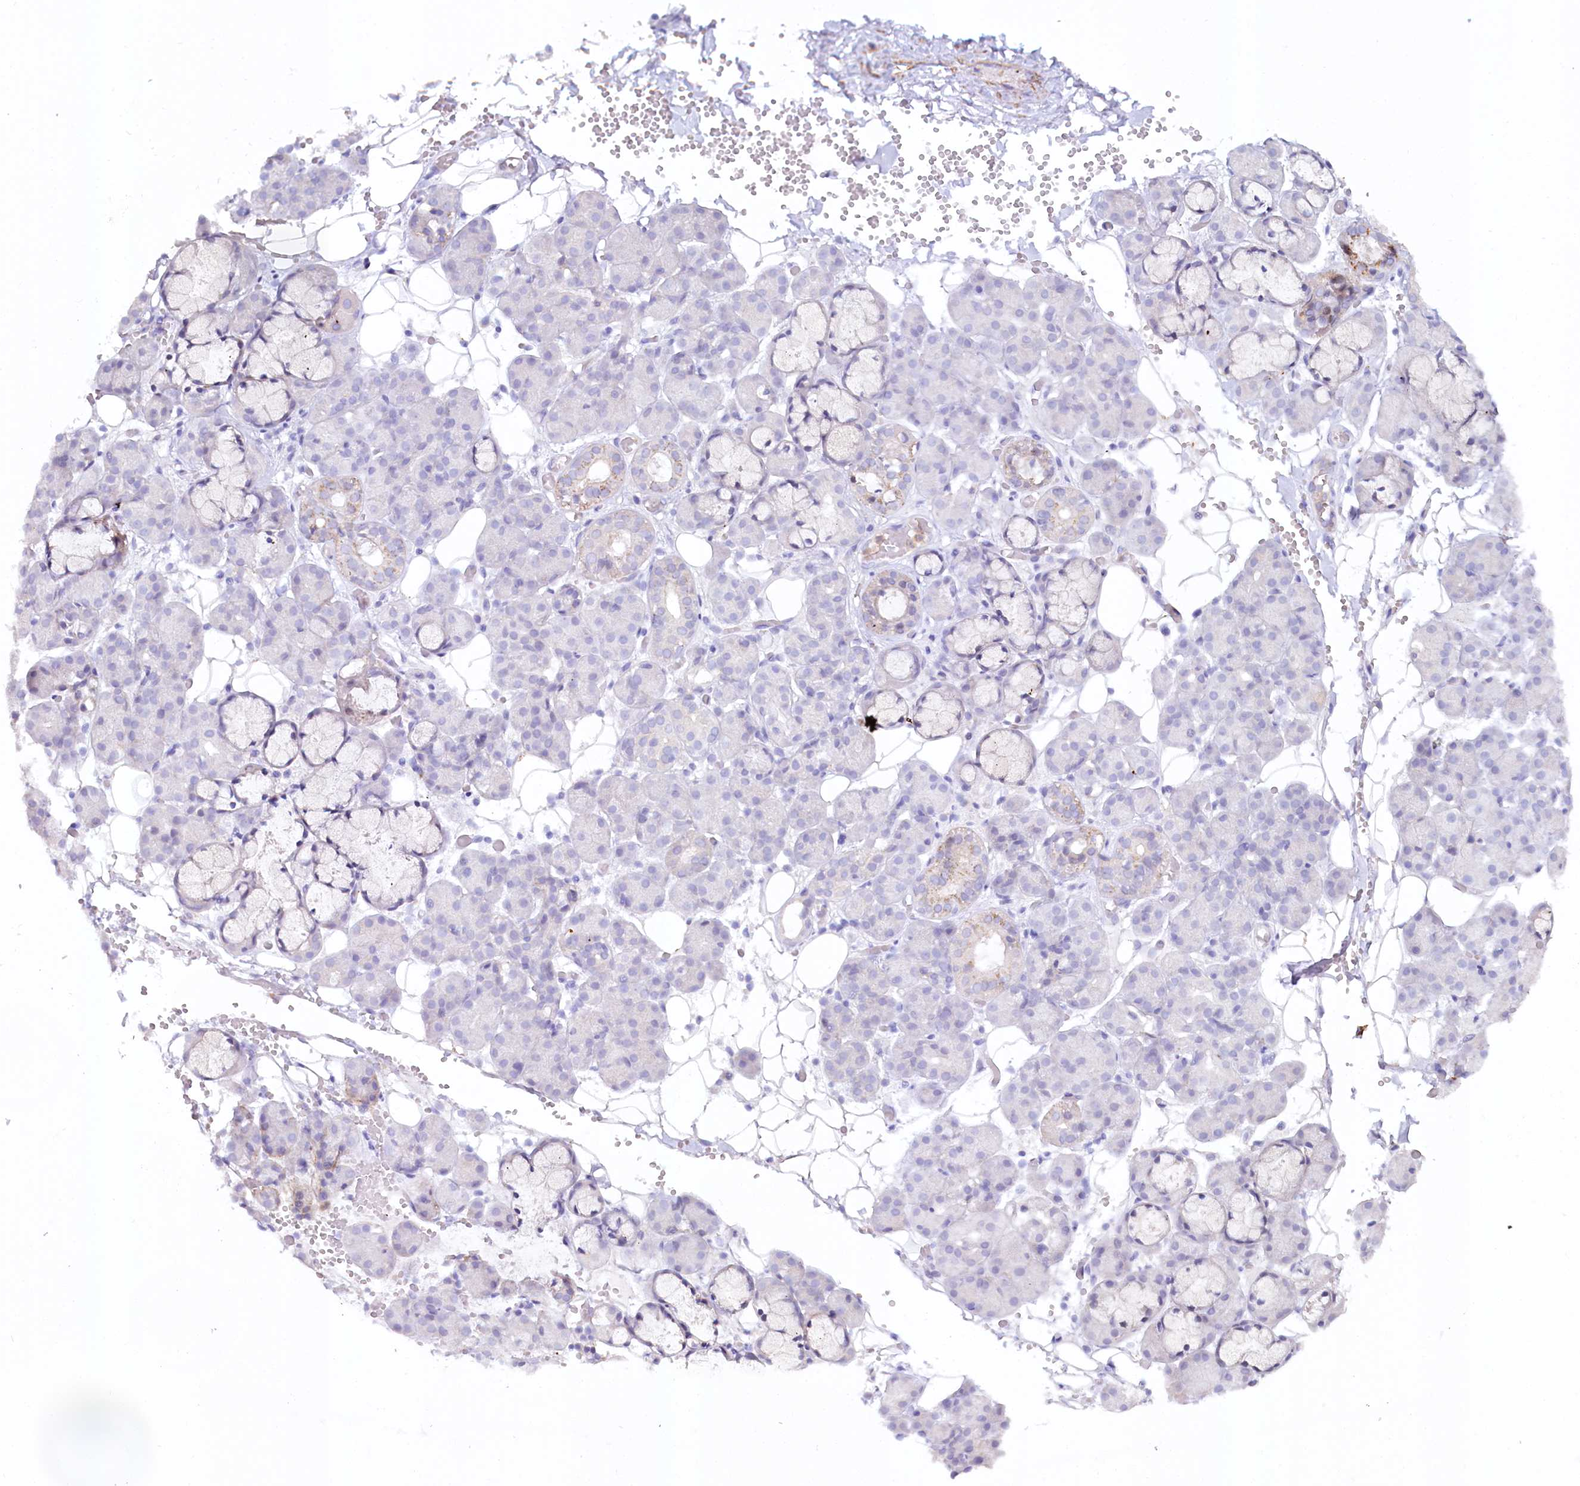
{"staining": {"intensity": "weak", "quantity": "<25%", "location": "cytoplasmic/membranous"}, "tissue": "salivary gland", "cell_type": "Glandular cells", "image_type": "normal", "snomed": [{"axis": "morphology", "description": "Normal tissue, NOS"}, {"axis": "topography", "description": "Salivary gland"}], "caption": "There is no significant positivity in glandular cells of salivary gland. (Immunohistochemistry (ihc), brightfield microscopy, high magnification).", "gene": "ALDH3B1", "patient": {"sex": "male", "age": 63}}